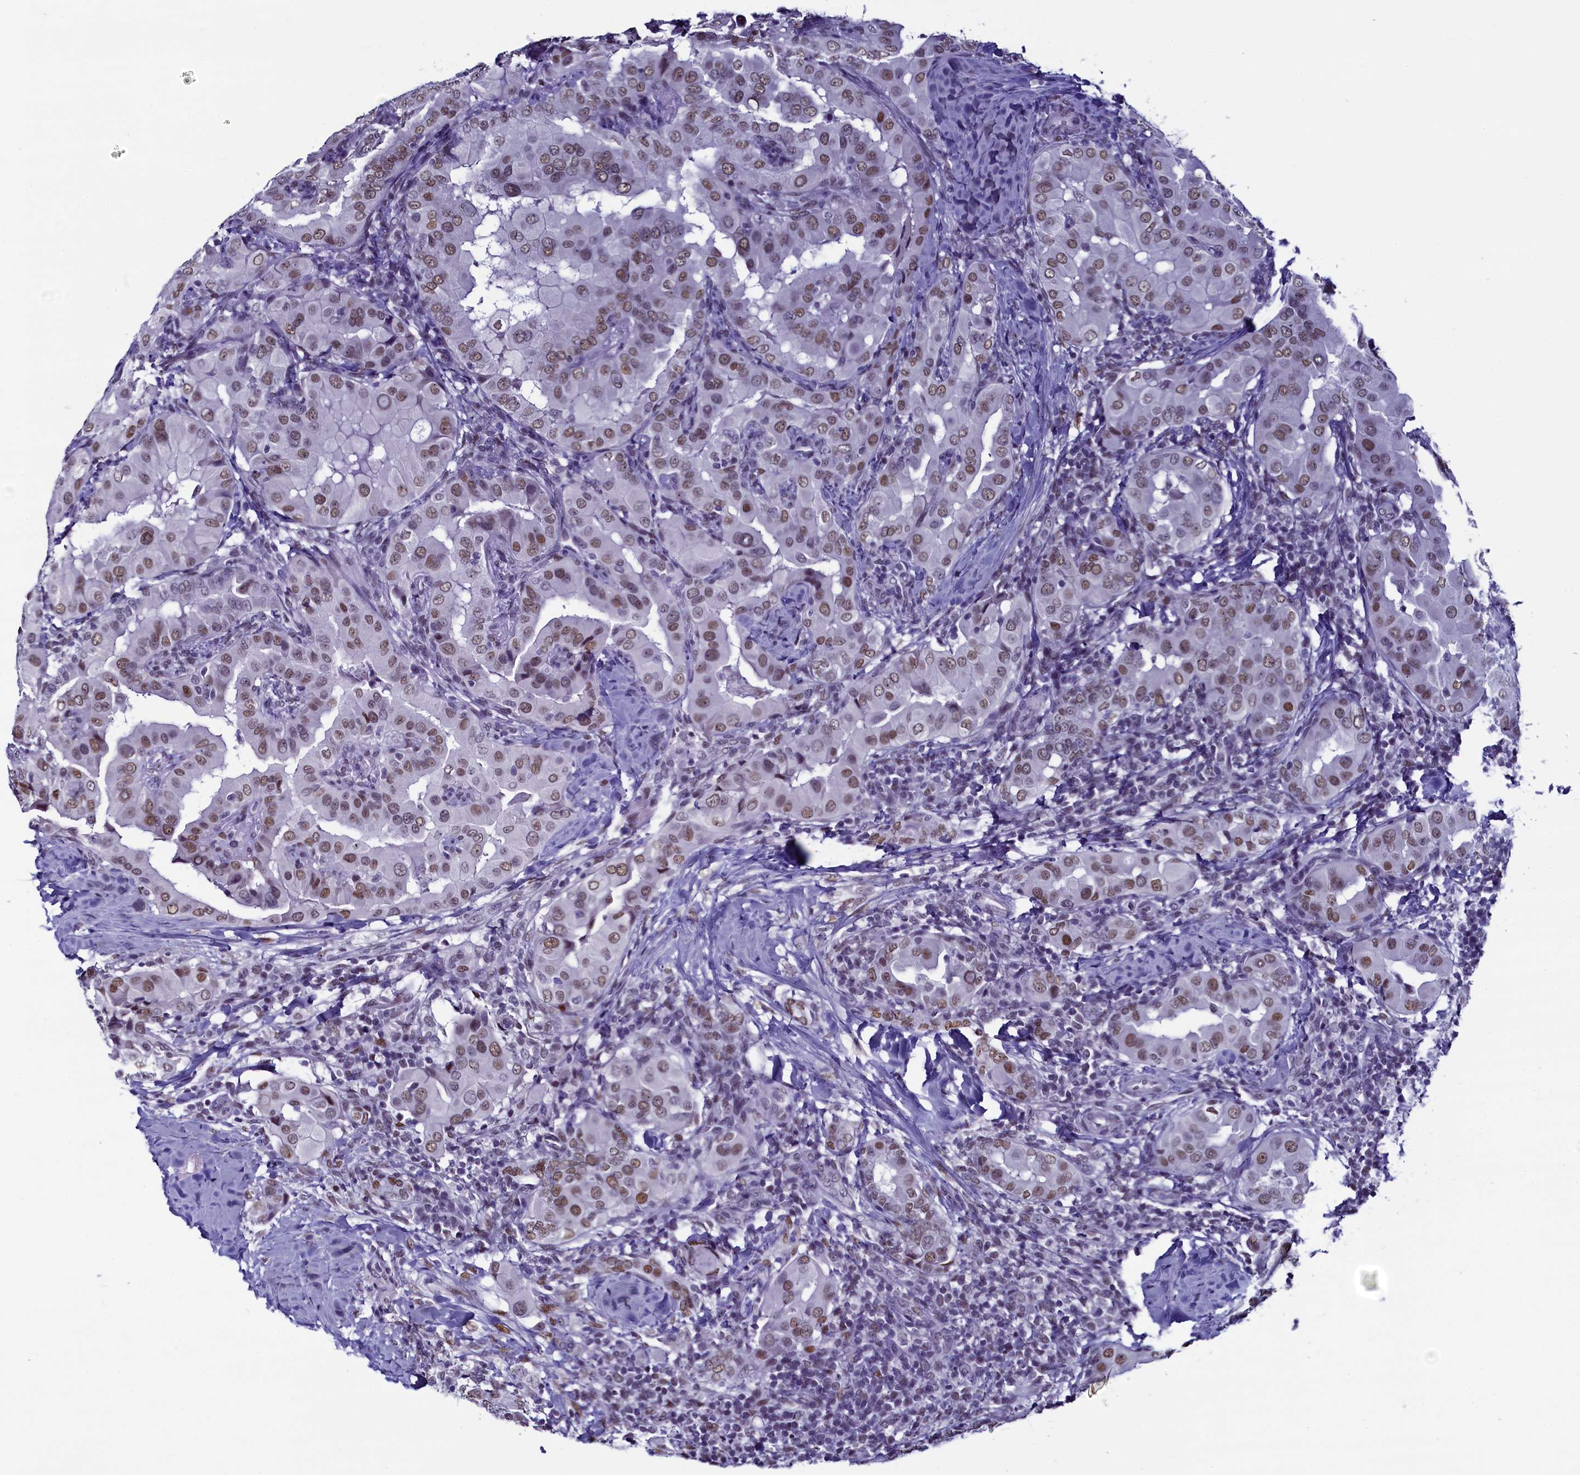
{"staining": {"intensity": "moderate", "quantity": ">75%", "location": "nuclear"}, "tissue": "thyroid cancer", "cell_type": "Tumor cells", "image_type": "cancer", "snomed": [{"axis": "morphology", "description": "Papillary adenocarcinoma, NOS"}, {"axis": "topography", "description": "Thyroid gland"}], "caption": "The image exhibits immunohistochemical staining of papillary adenocarcinoma (thyroid). There is moderate nuclear expression is appreciated in about >75% of tumor cells.", "gene": "SUGP2", "patient": {"sex": "male", "age": 33}}